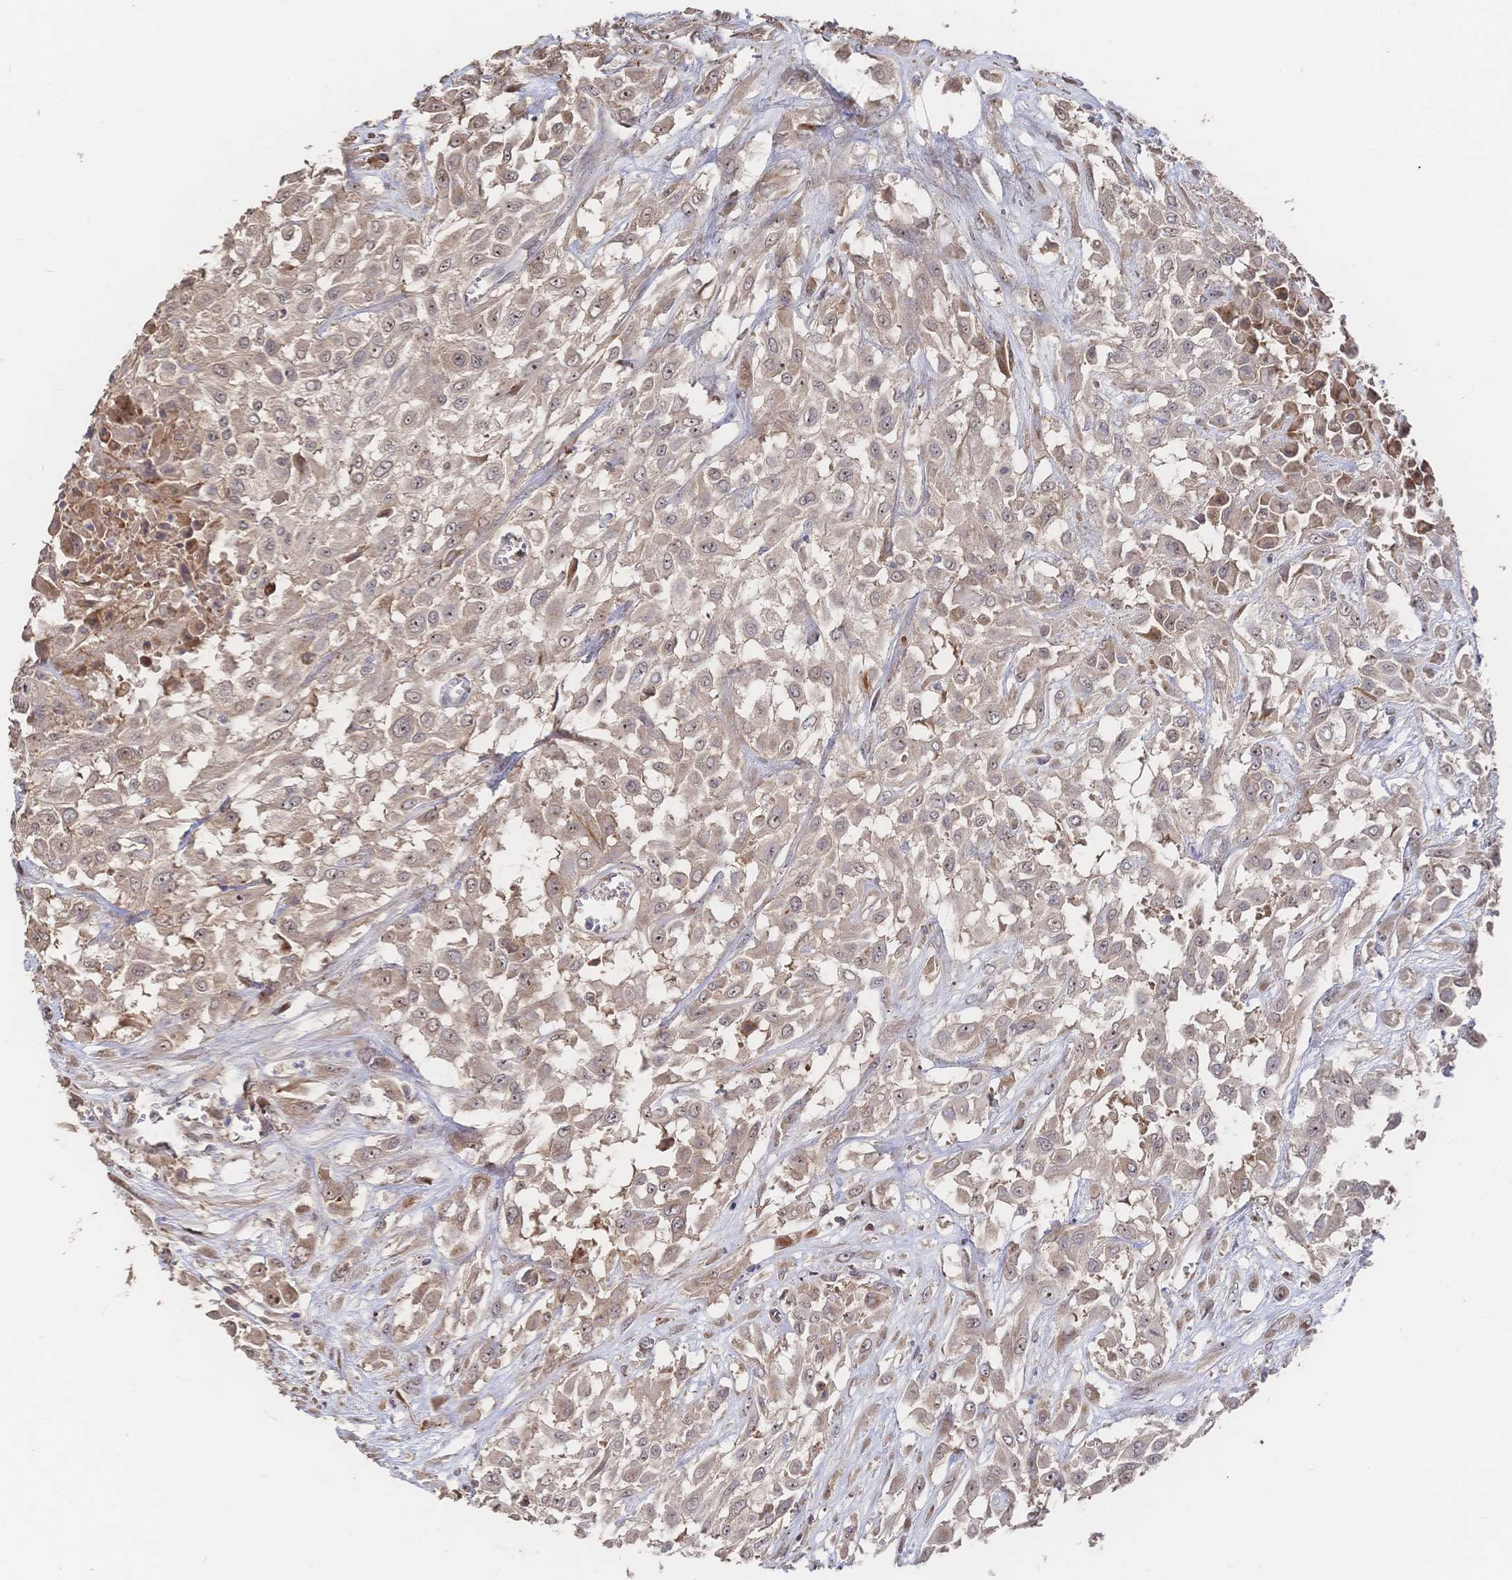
{"staining": {"intensity": "weak", "quantity": ">75%", "location": "cytoplasmic/membranous,nuclear"}, "tissue": "urothelial cancer", "cell_type": "Tumor cells", "image_type": "cancer", "snomed": [{"axis": "morphology", "description": "Urothelial carcinoma, High grade"}, {"axis": "topography", "description": "Urinary bladder"}], "caption": "Tumor cells reveal low levels of weak cytoplasmic/membranous and nuclear positivity in about >75% of cells in human urothelial cancer.", "gene": "DNAJA4", "patient": {"sex": "male", "age": 57}}